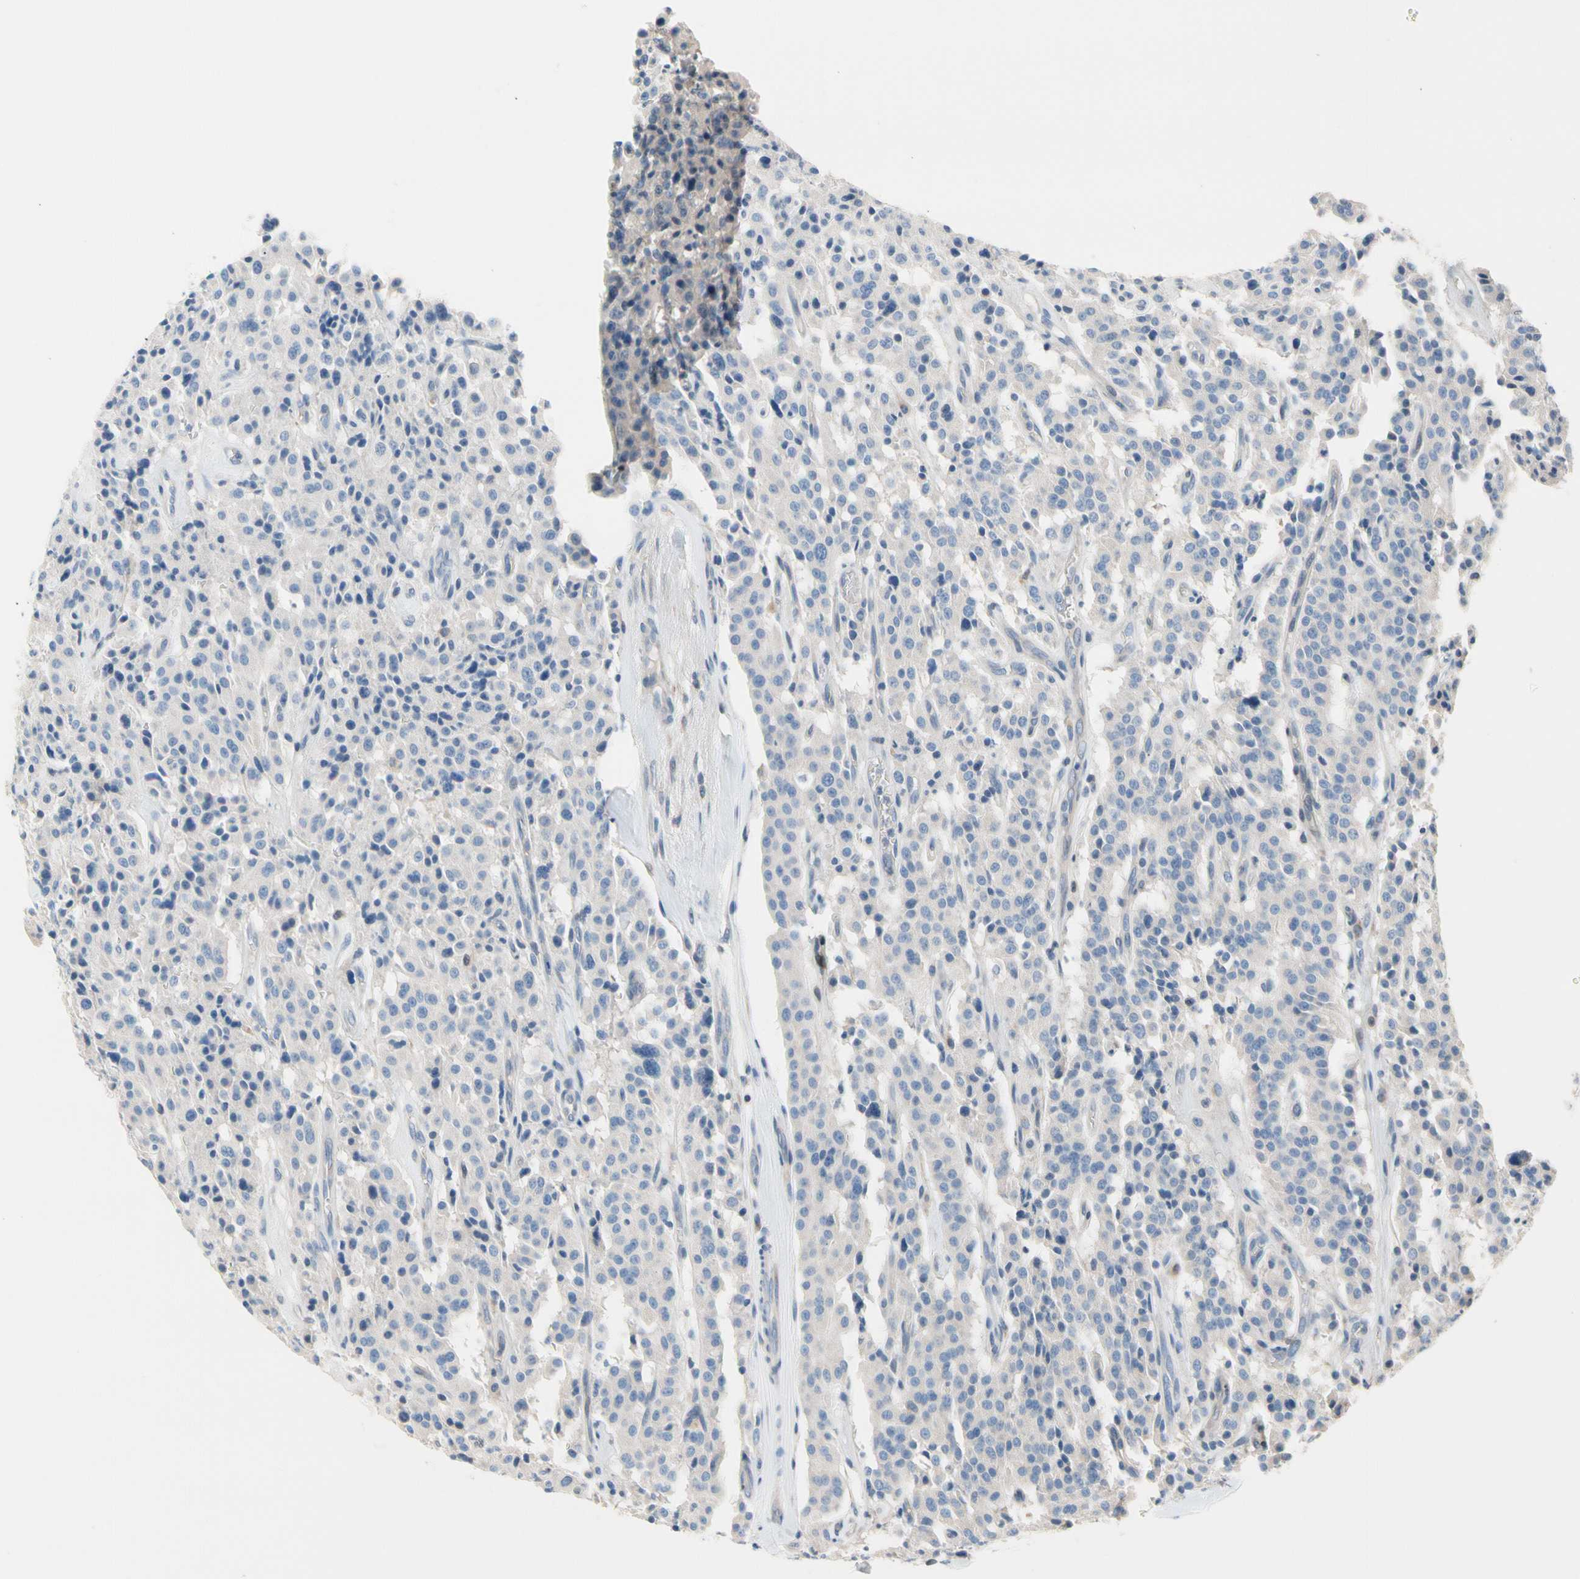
{"staining": {"intensity": "negative", "quantity": "none", "location": "none"}, "tissue": "carcinoid", "cell_type": "Tumor cells", "image_type": "cancer", "snomed": [{"axis": "morphology", "description": "Carcinoid, malignant, NOS"}, {"axis": "topography", "description": "Lung"}], "caption": "Immunohistochemical staining of human malignant carcinoid exhibits no significant positivity in tumor cells.", "gene": "MAP3K3", "patient": {"sex": "male", "age": 30}}